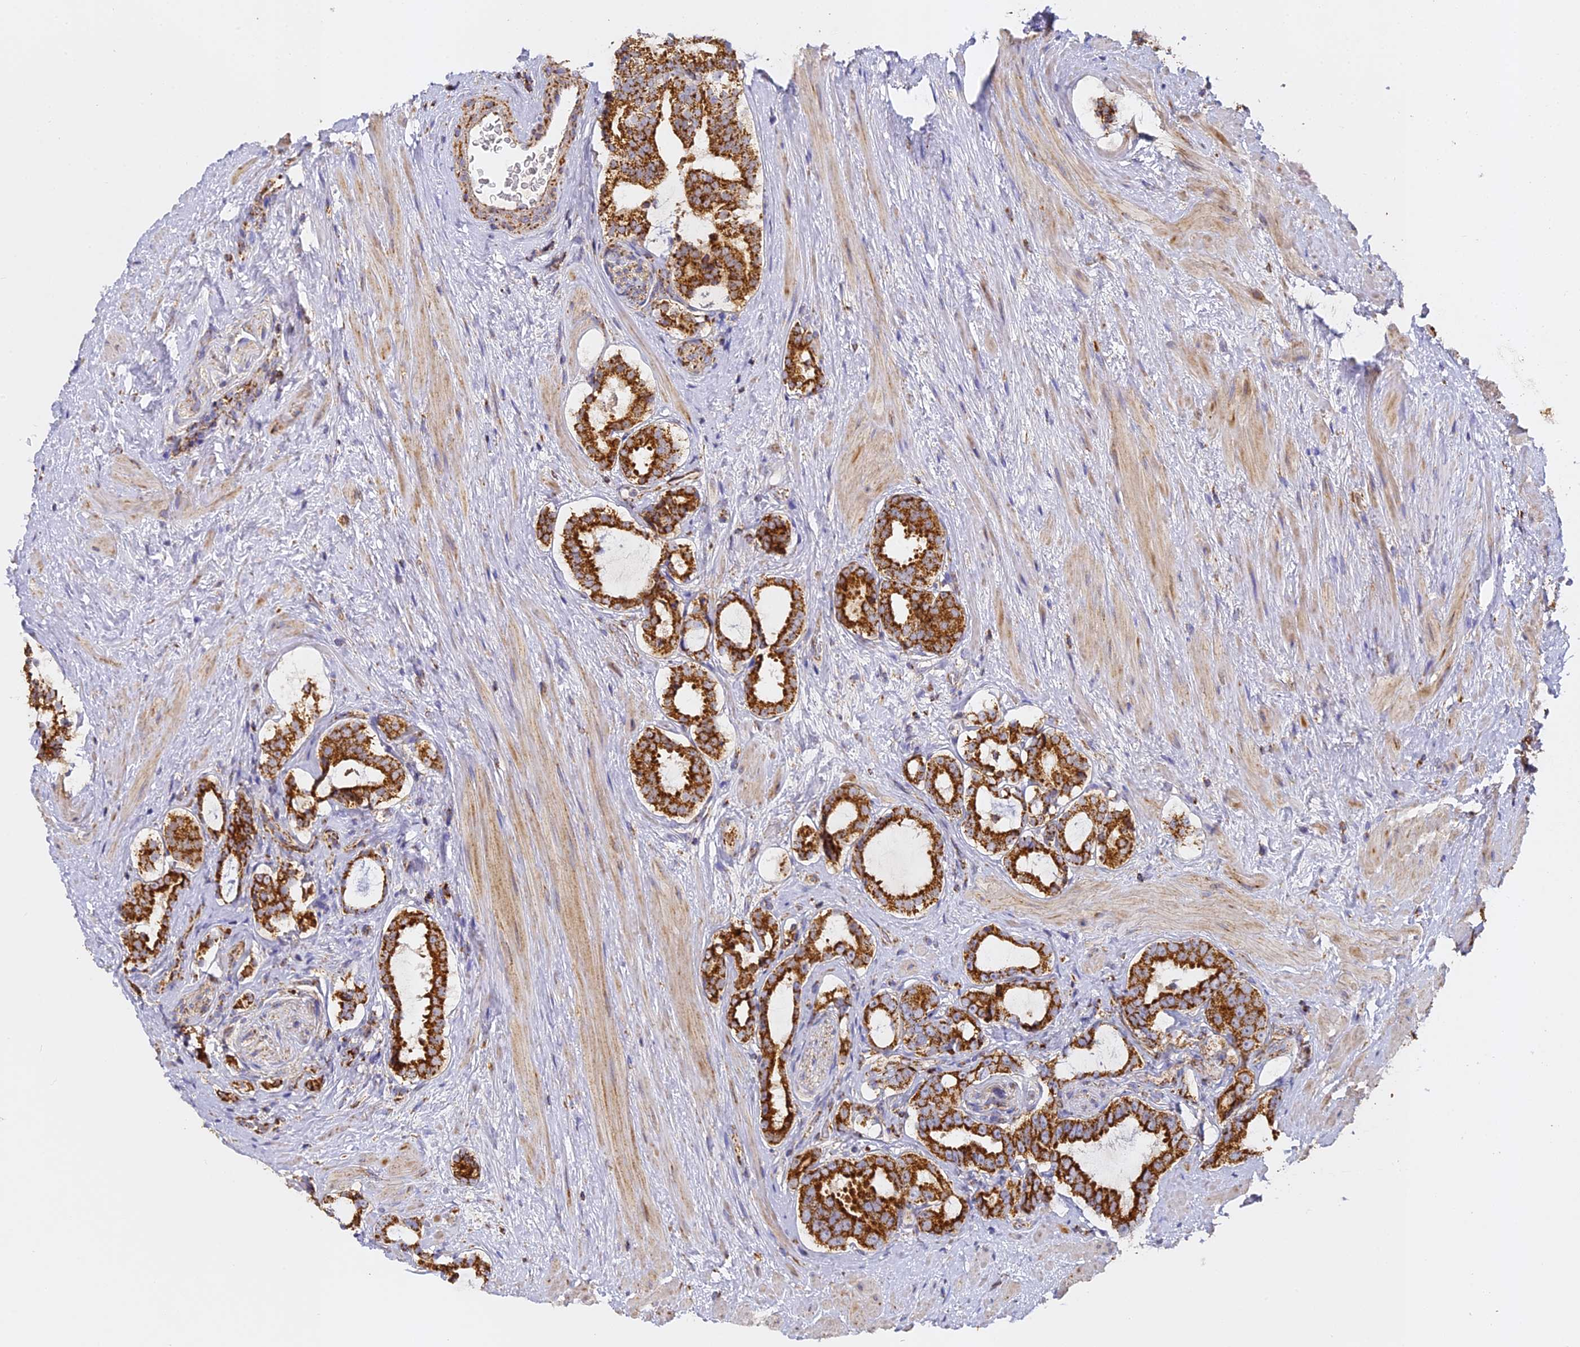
{"staining": {"intensity": "strong", "quantity": ">75%", "location": "cytoplasmic/membranous"}, "tissue": "prostate cancer", "cell_type": "Tumor cells", "image_type": "cancer", "snomed": [{"axis": "morphology", "description": "Adenocarcinoma, High grade"}, {"axis": "topography", "description": "Prostate"}], "caption": "This is a micrograph of immunohistochemistry (IHC) staining of prostate high-grade adenocarcinoma, which shows strong expression in the cytoplasmic/membranous of tumor cells.", "gene": "DONSON", "patient": {"sex": "male", "age": 58}}